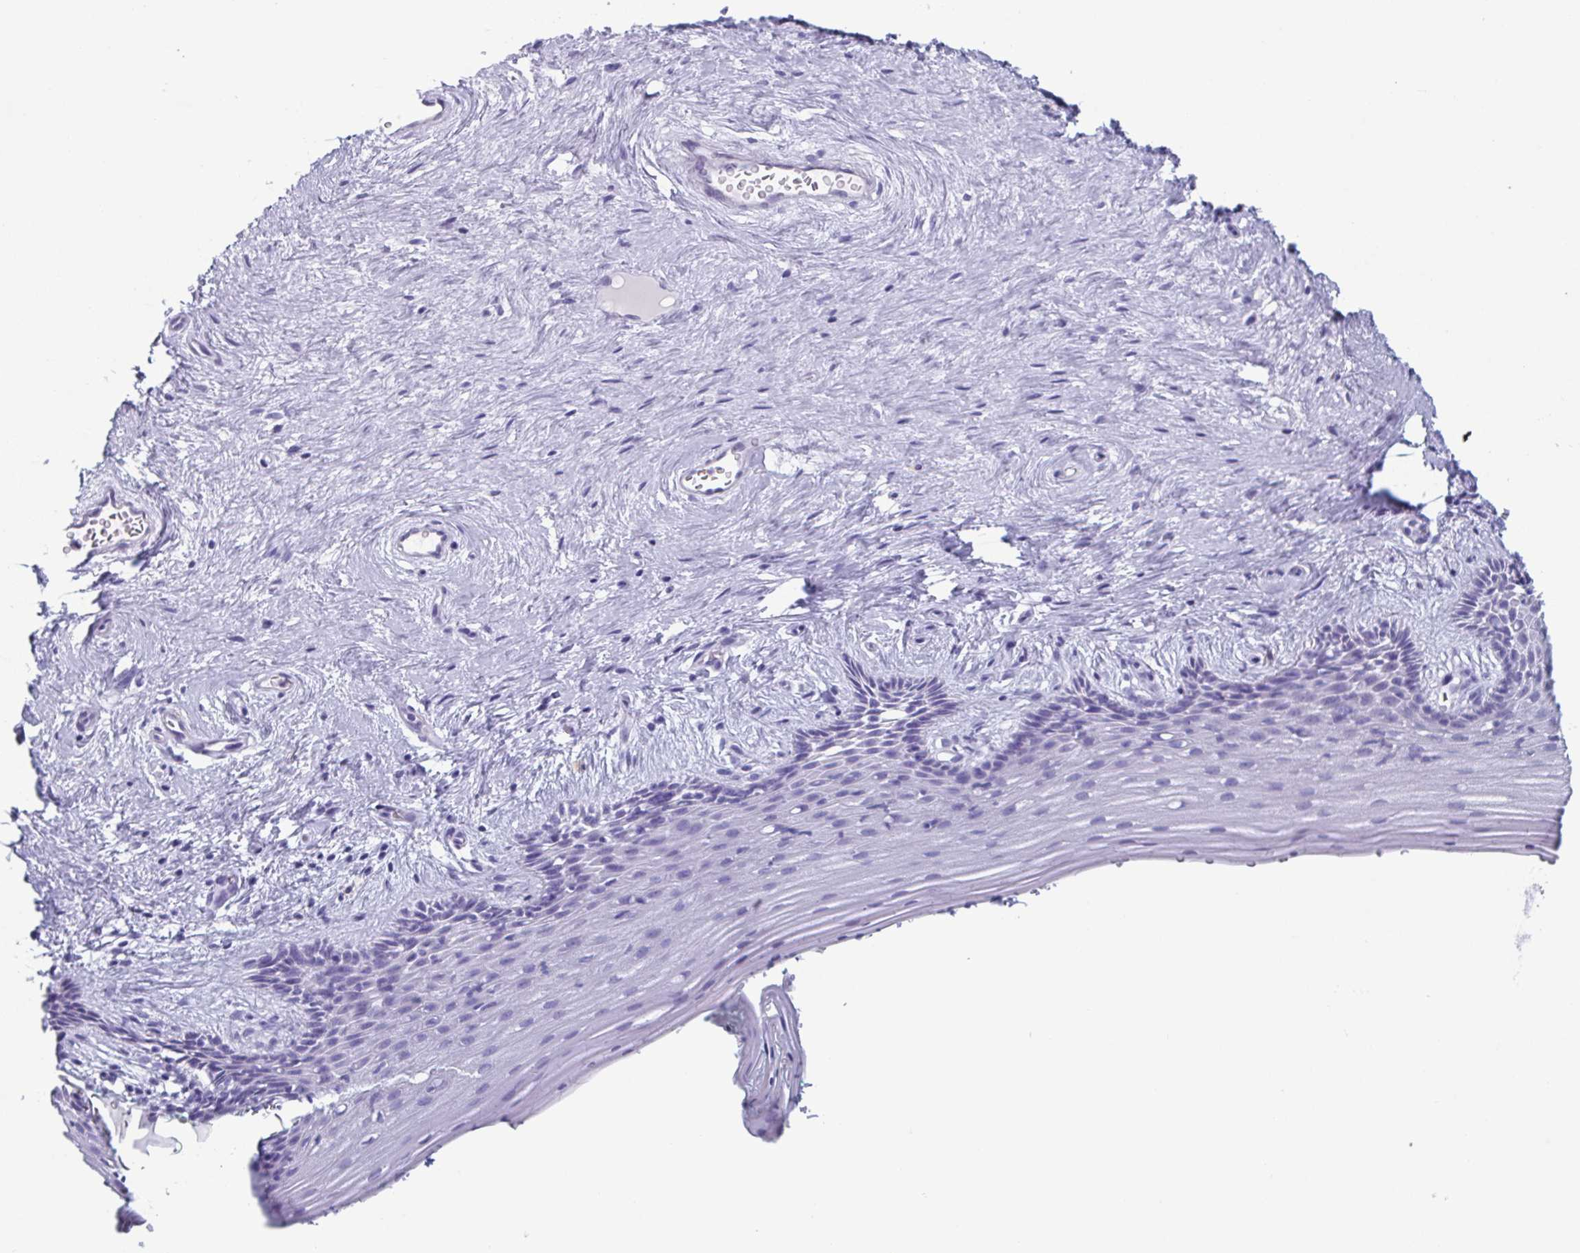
{"staining": {"intensity": "negative", "quantity": "none", "location": "none"}, "tissue": "vagina", "cell_type": "Squamous epithelial cells", "image_type": "normal", "snomed": [{"axis": "morphology", "description": "Normal tissue, NOS"}, {"axis": "topography", "description": "Vagina"}], "caption": "Immunohistochemistry image of benign human vagina stained for a protein (brown), which reveals no staining in squamous epithelial cells.", "gene": "LYRM2", "patient": {"sex": "female", "age": 45}}